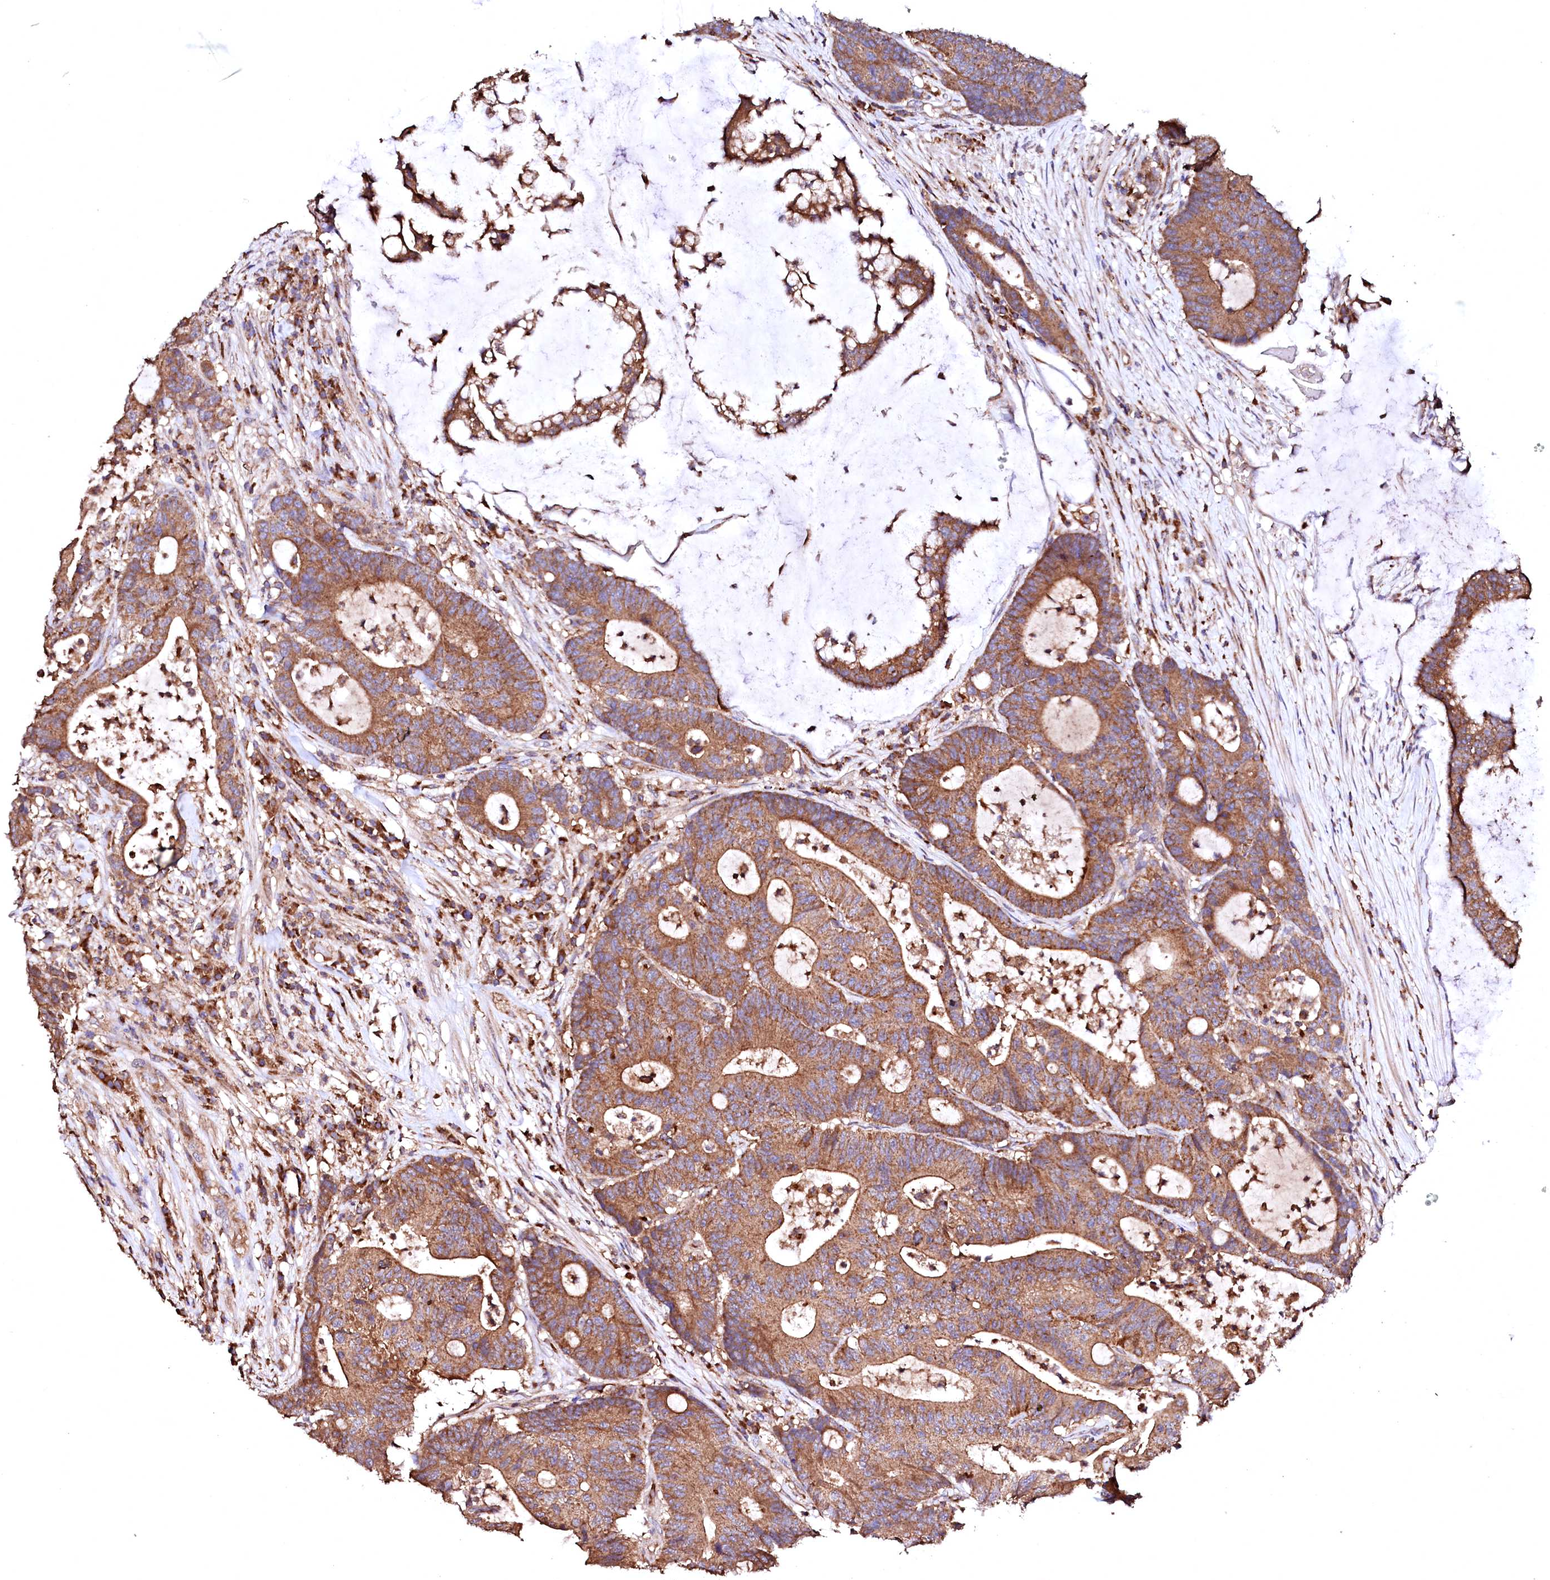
{"staining": {"intensity": "moderate", "quantity": ">75%", "location": "cytoplasmic/membranous"}, "tissue": "colorectal cancer", "cell_type": "Tumor cells", "image_type": "cancer", "snomed": [{"axis": "morphology", "description": "Adenocarcinoma, NOS"}, {"axis": "topography", "description": "Colon"}], "caption": "Human adenocarcinoma (colorectal) stained with a protein marker displays moderate staining in tumor cells.", "gene": "ST3GAL1", "patient": {"sex": "female", "age": 84}}